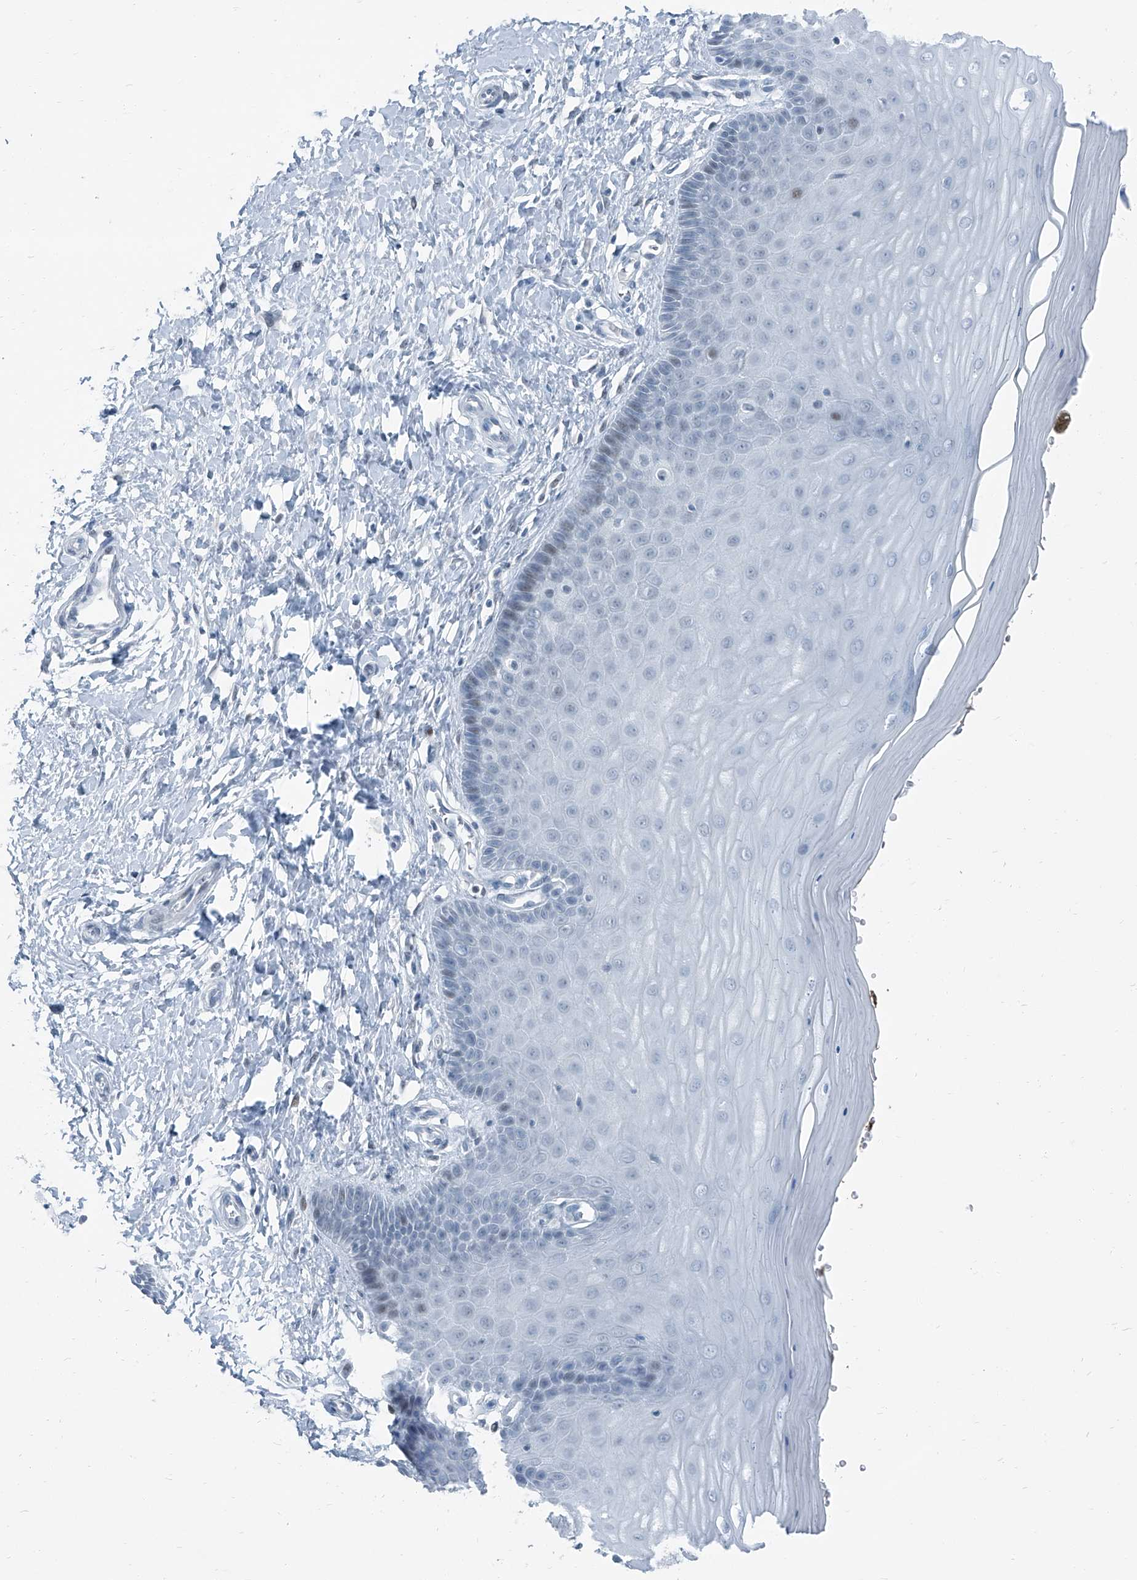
{"staining": {"intensity": "negative", "quantity": "none", "location": "none"}, "tissue": "cervix", "cell_type": "Glandular cells", "image_type": "normal", "snomed": [{"axis": "morphology", "description": "Normal tissue, NOS"}, {"axis": "topography", "description": "Cervix"}], "caption": "Immunohistochemistry (IHC) histopathology image of unremarkable cervix: human cervix stained with DAB shows no significant protein expression in glandular cells. (Immunohistochemistry (IHC), brightfield microscopy, high magnification).", "gene": "RGN", "patient": {"sex": "female", "age": 55}}